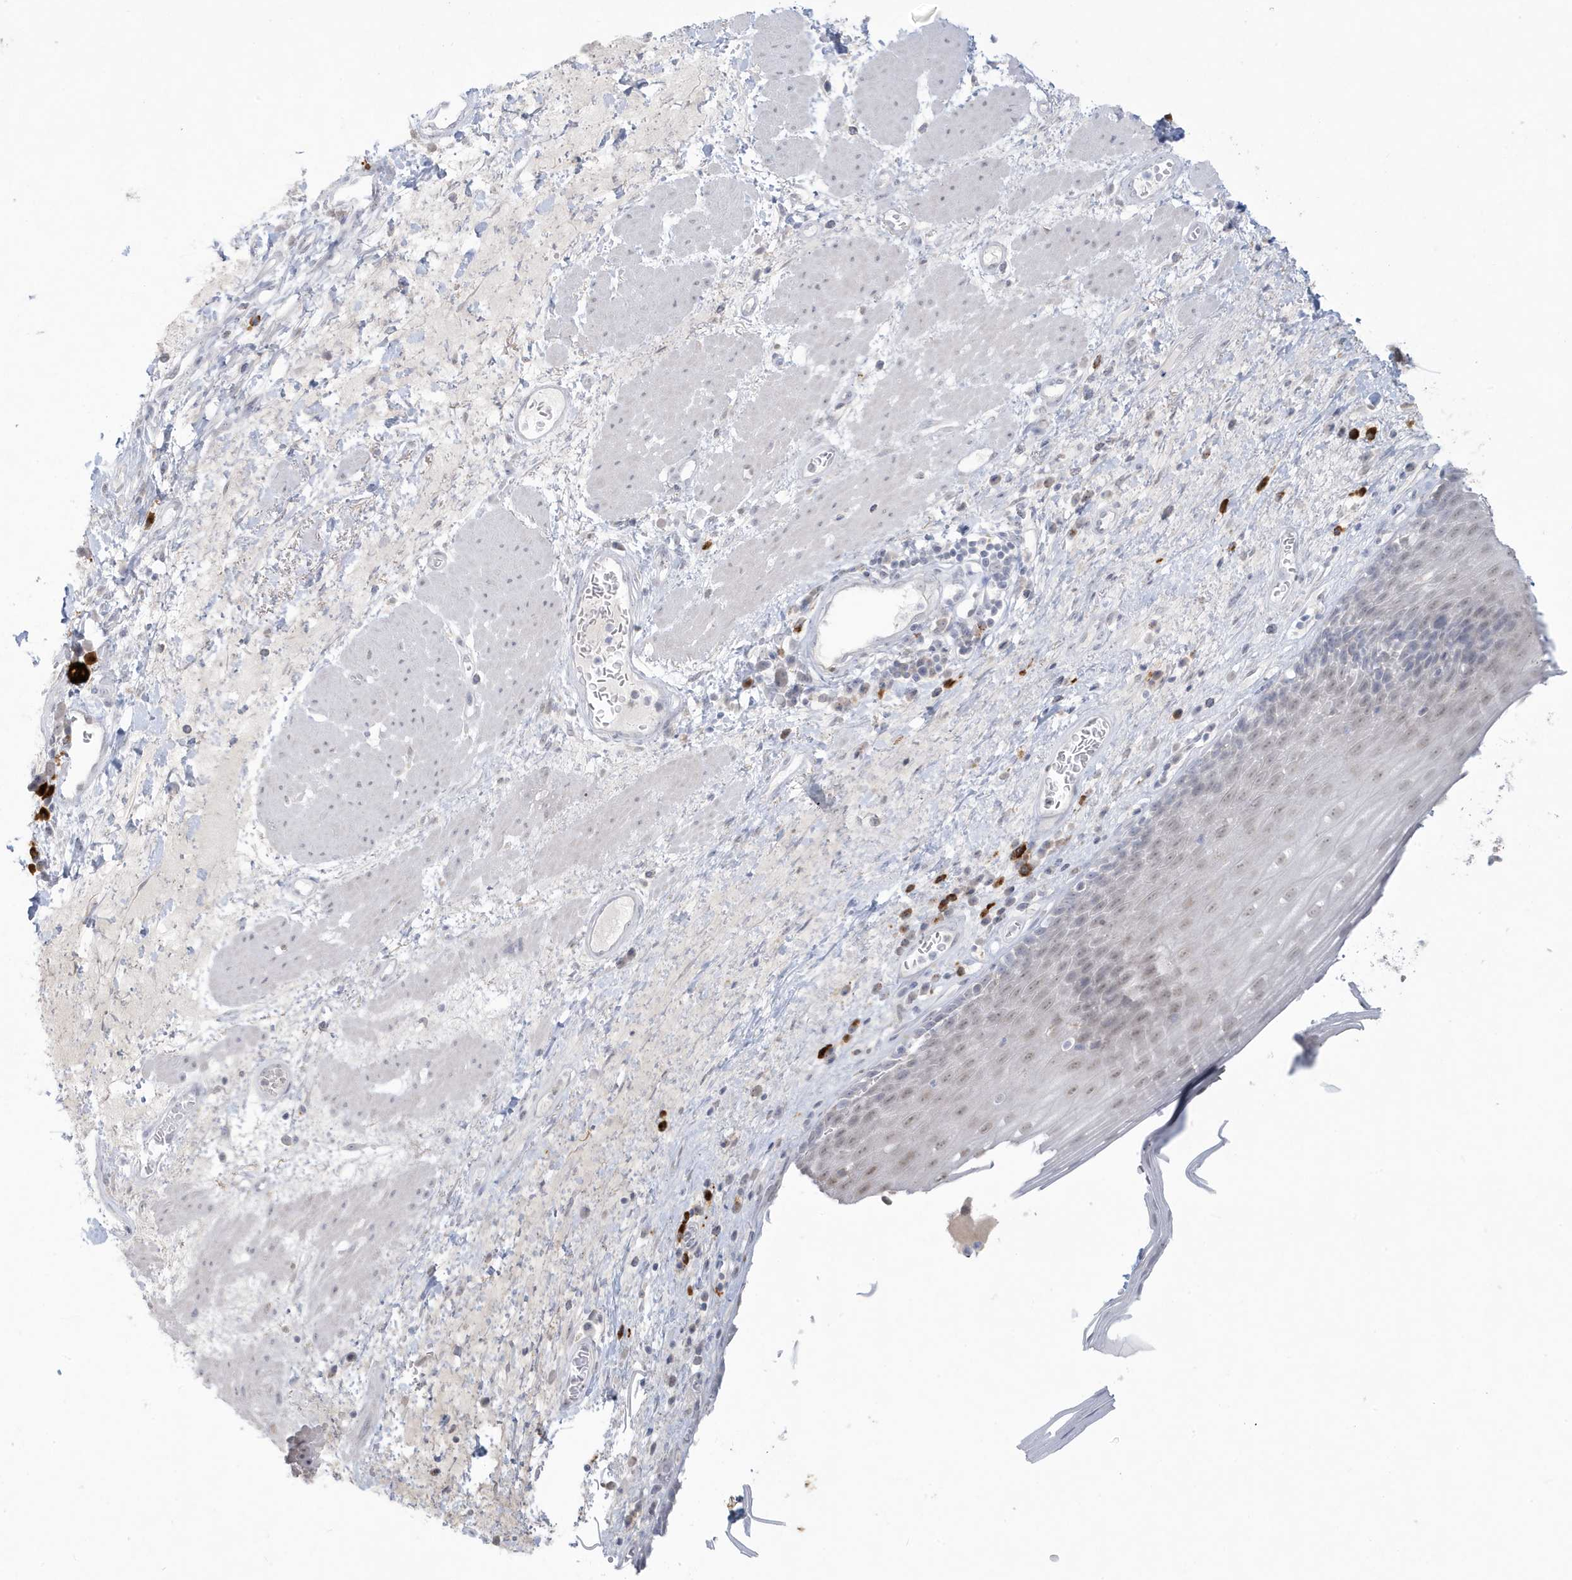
{"staining": {"intensity": "weak", "quantity": "25%-75%", "location": "nuclear"}, "tissue": "esophagus", "cell_type": "Squamous epithelial cells", "image_type": "normal", "snomed": [{"axis": "morphology", "description": "Normal tissue, NOS"}, {"axis": "topography", "description": "Esophagus"}], "caption": "This is an image of IHC staining of unremarkable esophagus, which shows weak expression in the nuclear of squamous epithelial cells.", "gene": "HERC6", "patient": {"sex": "male", "age": 62}}